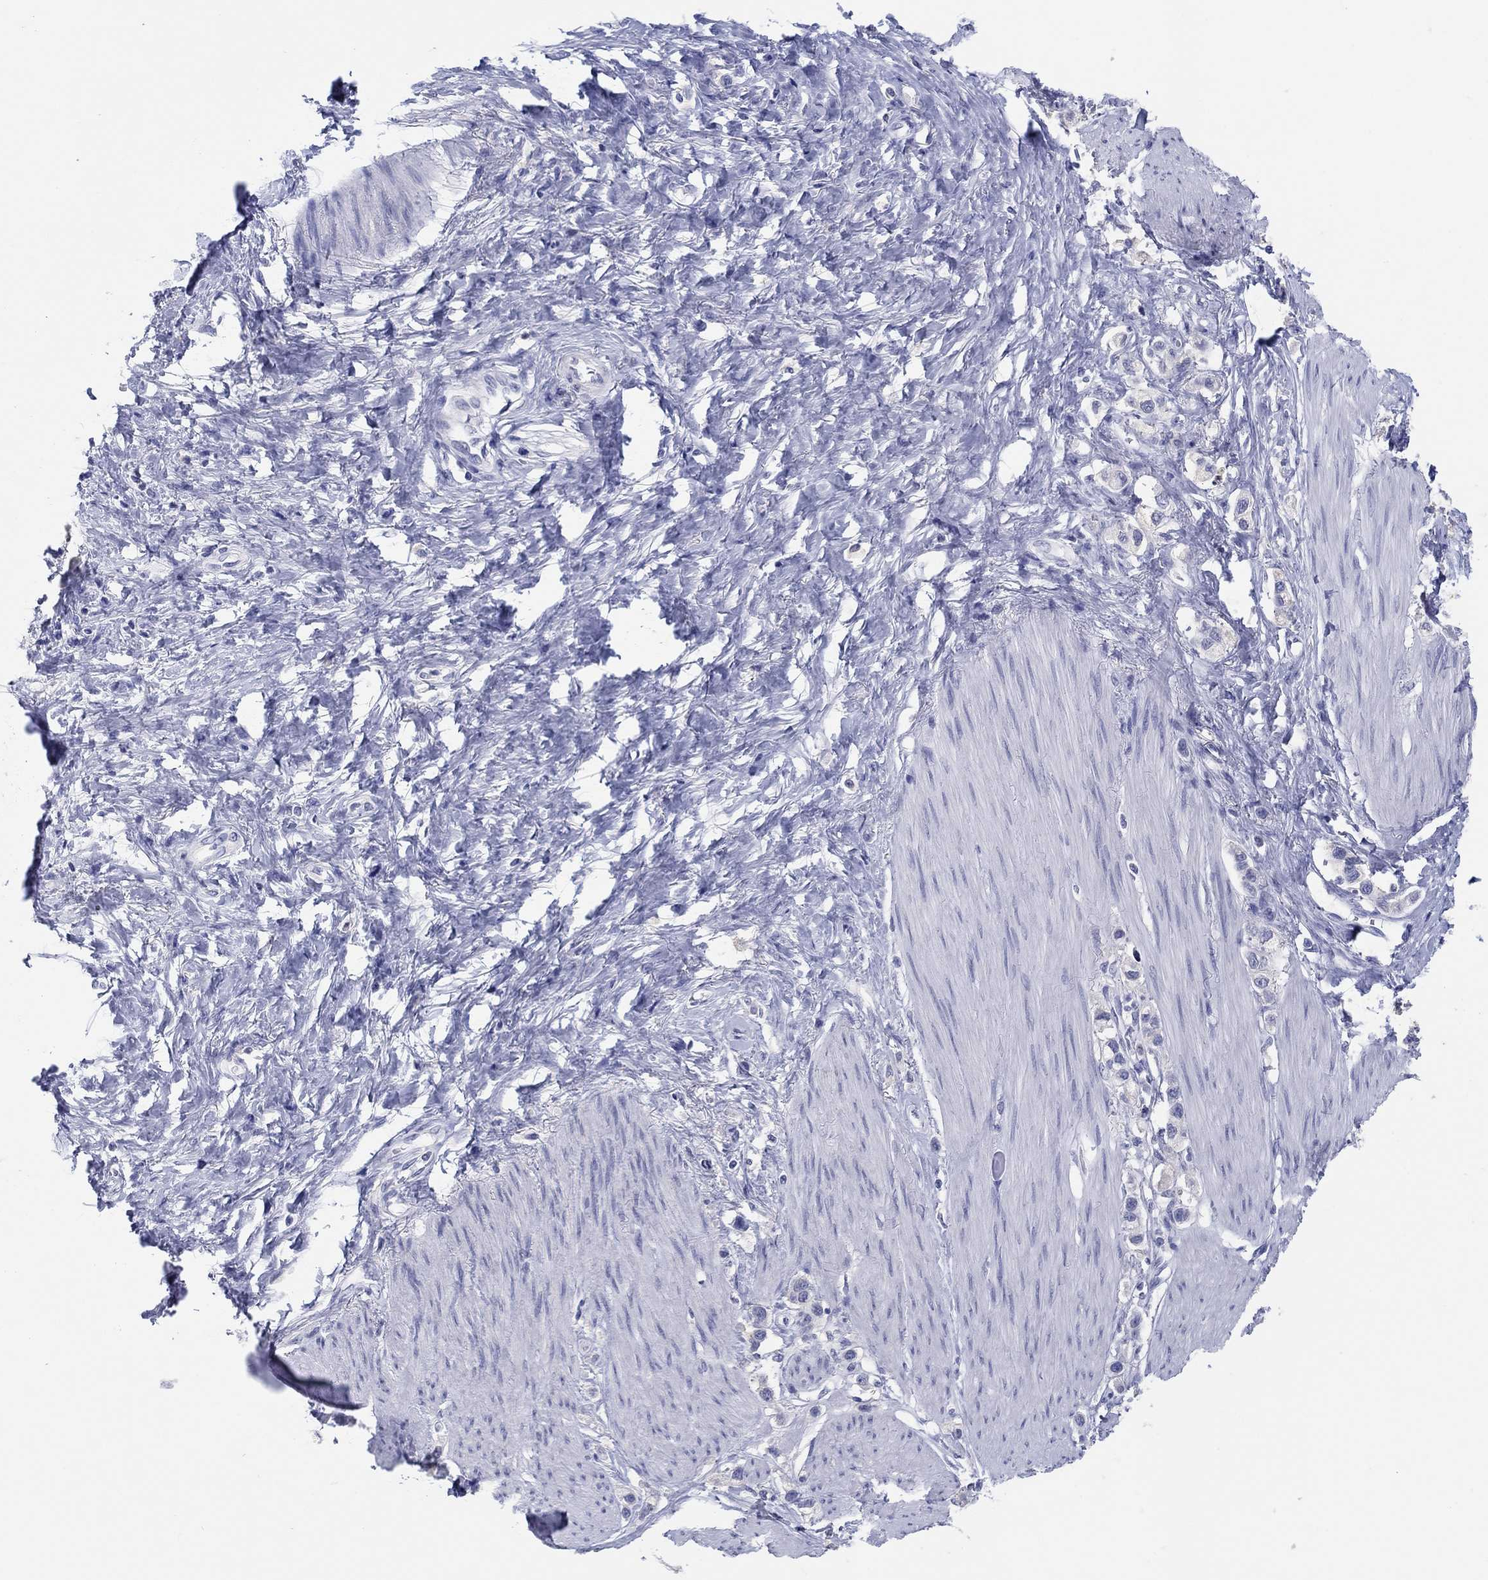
{"staining": {"intensity": "negative", "quantity": "none", "location": "none"}, "tissue": "stomach cancer", "cell_type": "Tumor cells", "image_type": "cancer", "snomed": [{"axis": "morphology", "description": "Normal tissue, NOS"}, {"axis": "morphology", "description": "Adenocarcinoma, NOS"}, {"axis": "morphology", "description": "Adenocarcinoma, High grade"}, {"axis": "topography", "description": "Stomach, upper"}, {"axis": "topography", "description": "Stomach"}], "caption": "There is no significant staining in tumor cells of adenocarcinoma (stomach).", "gene": "ERICH3", "patient": {"sex": "female", "age": 65}}